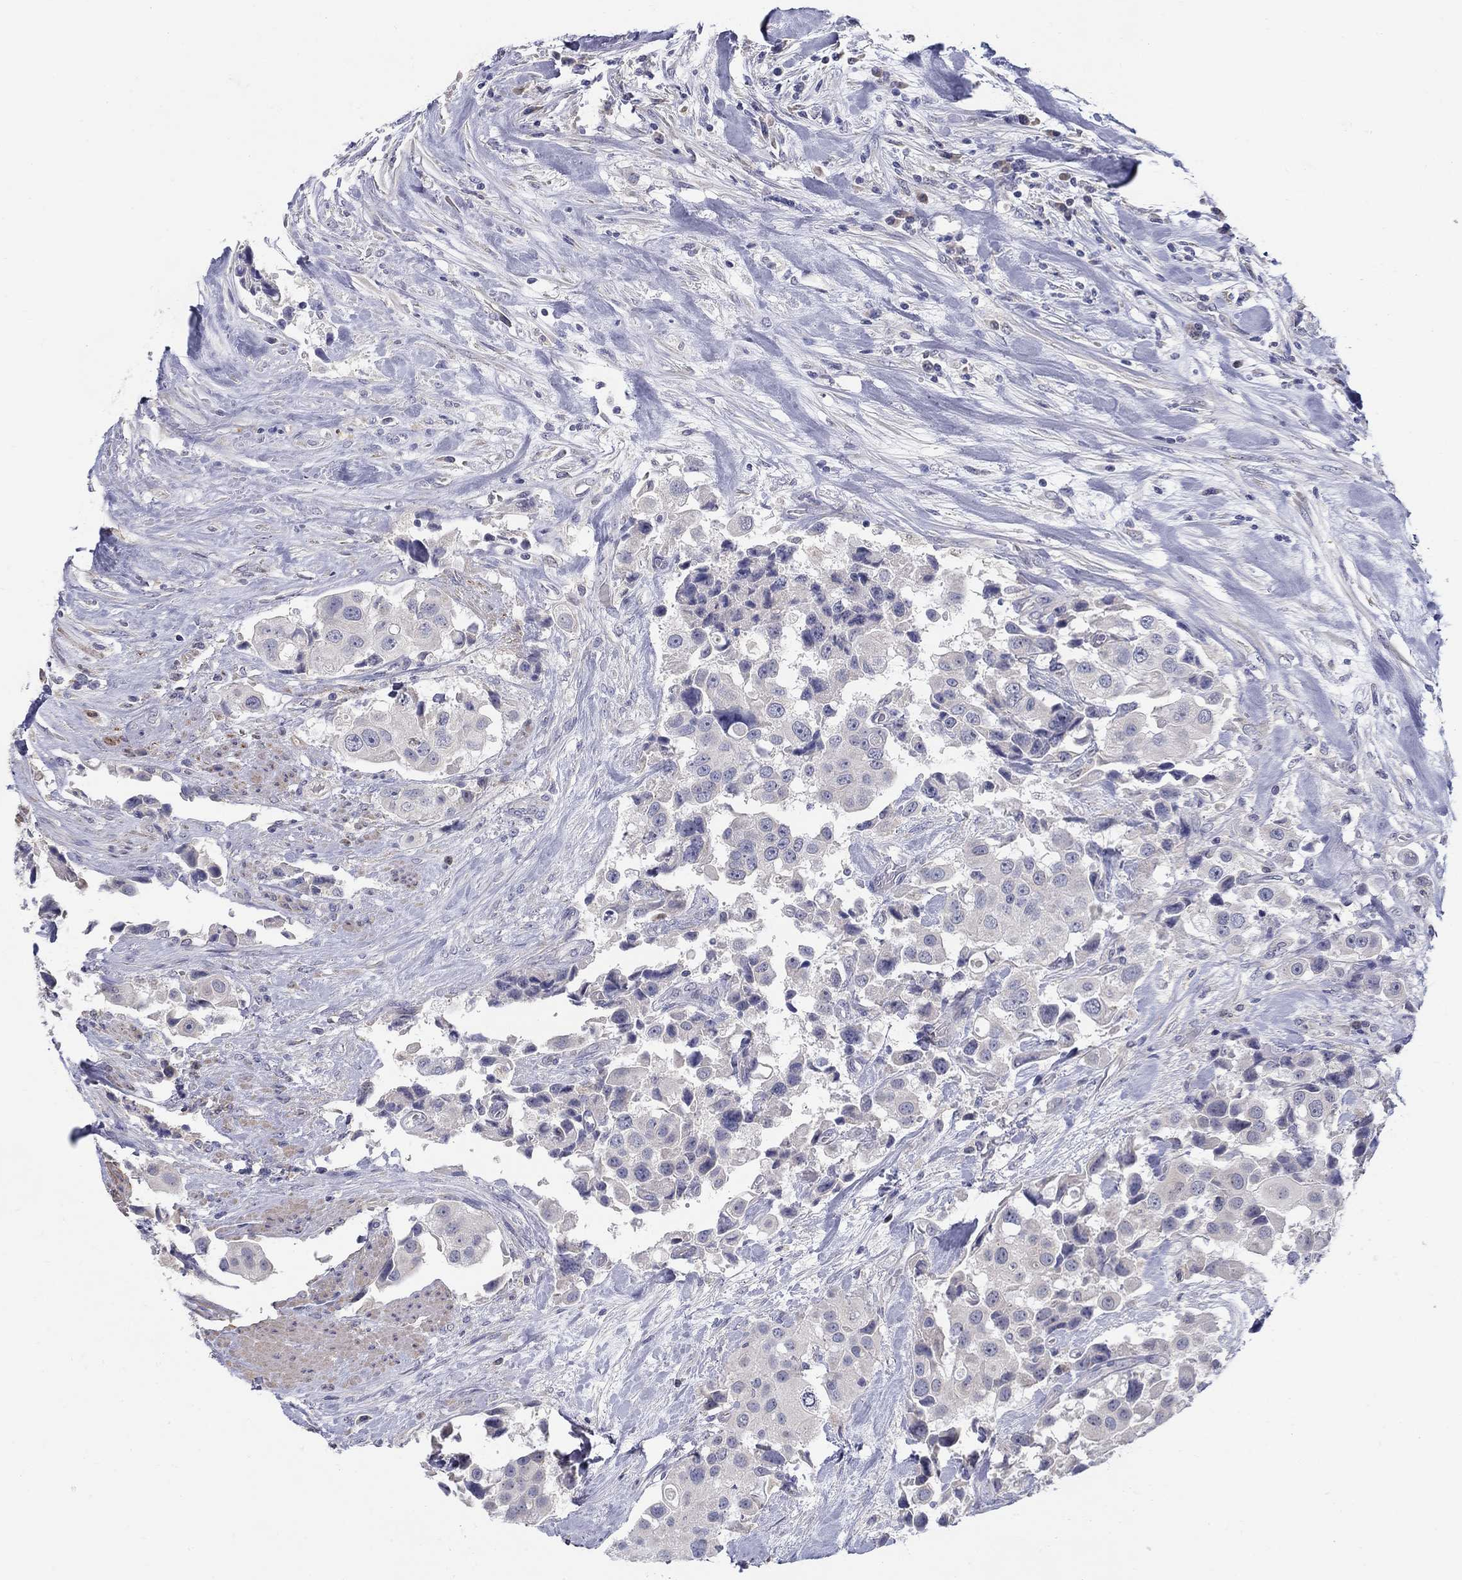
{"staining": {"intensity": "negative", "quantity": "none", "location": "none"}, "tissue": "urothelial cancer", "cell_type": "Tumor cells", "image_type": "cancer", "snomed": [{"axis": "morphology", "description": "Urothelial carcinoma, High grade"}, {"axis": "topography", "description": "Urinary bladder"}], "caption": "There is no significant expression in tumor cells of urothelial carcinoma (high-grade). Brightfield microscopy of IHC stained with DAB (3,3'-diaminobenzidine) (brown) and hematoxylin (blue), captured at high magnification.", "gene": "ABCA4", "patient": {"sex": "female", "age": 64}}